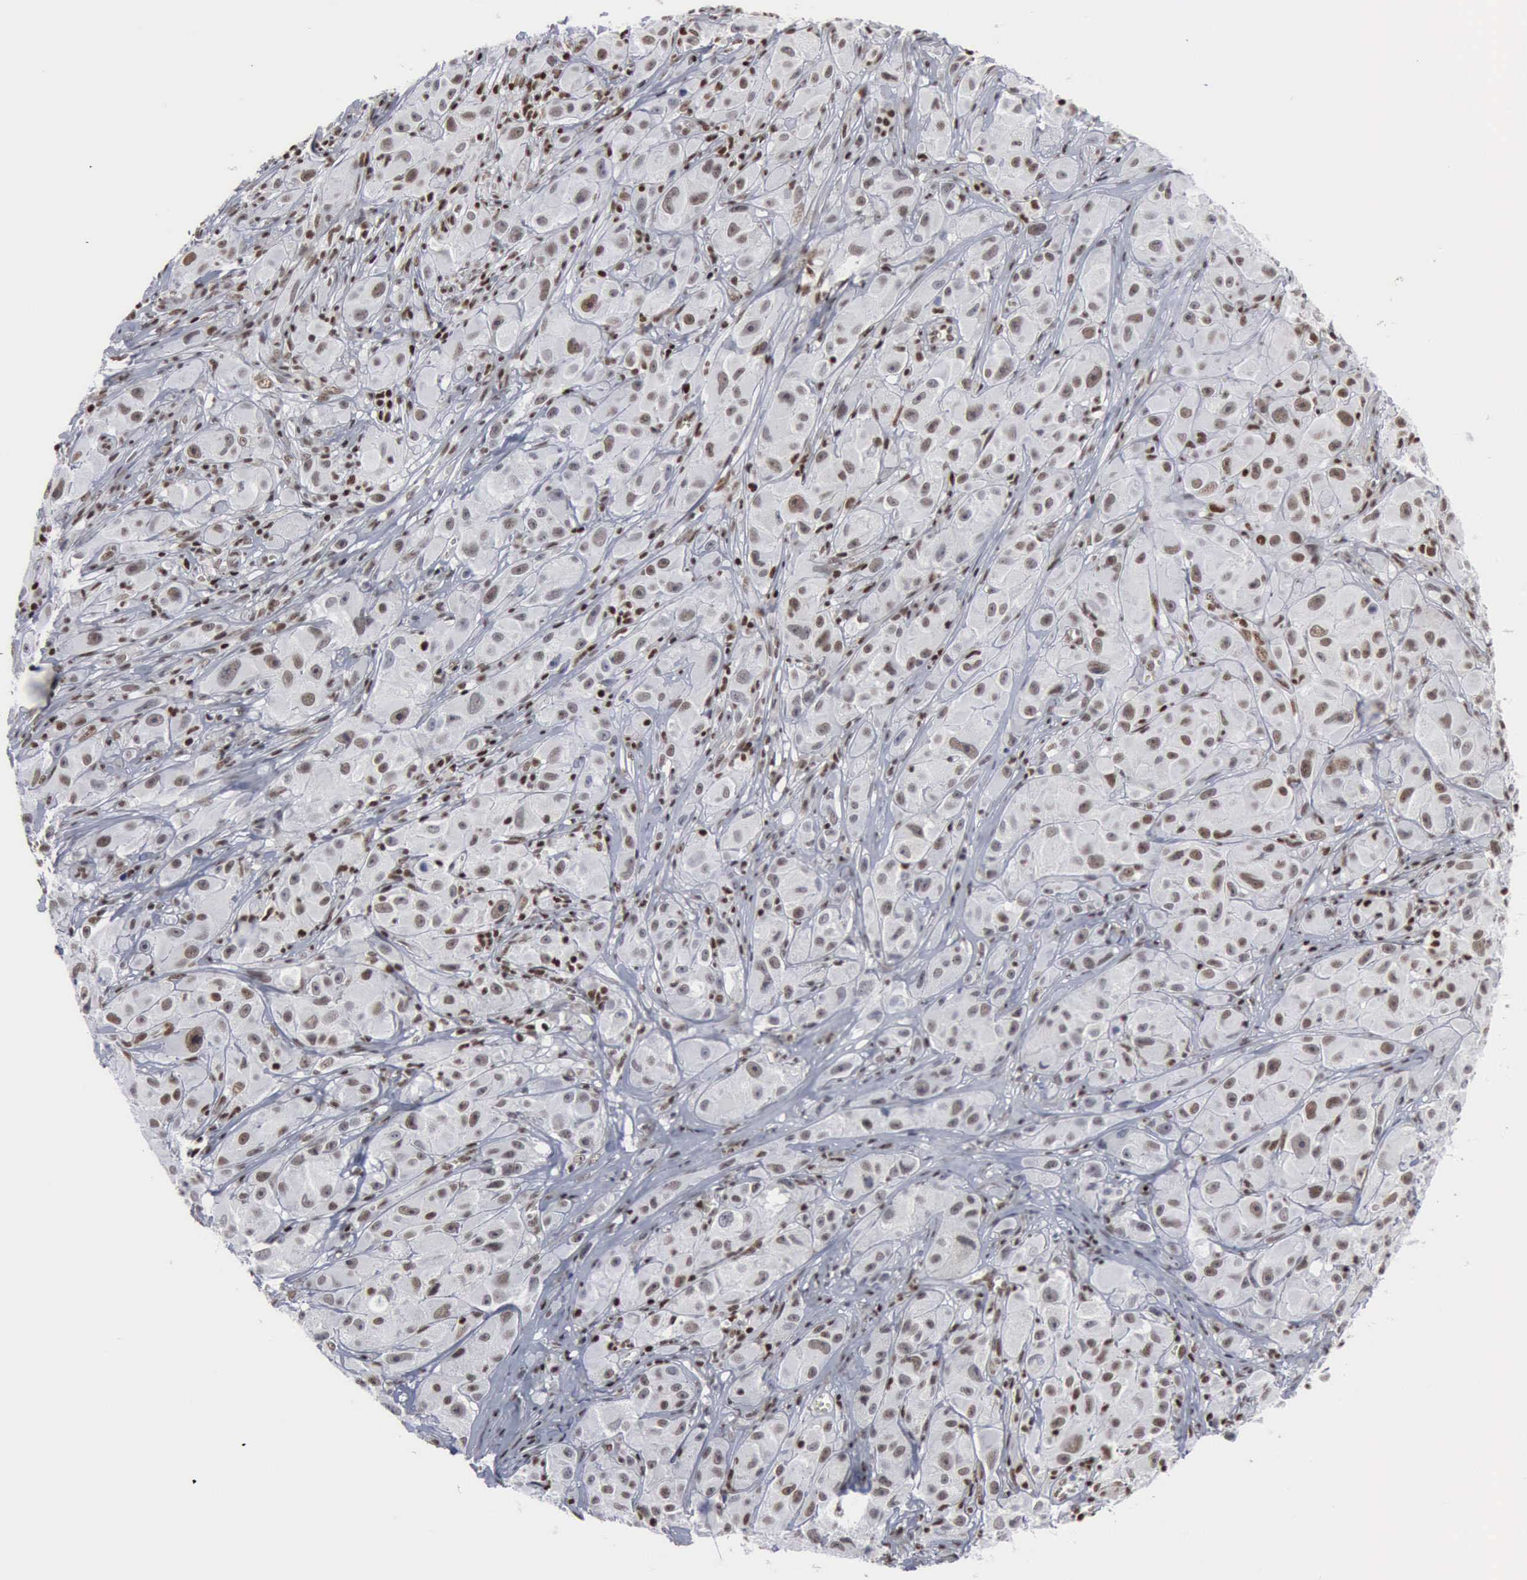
{"staining": {"intensity": "weak", "quantity": ">75%", "location": "nuclear"}, "tissue": "melanoma", "cell_type": "Tumor cells", "image_type": "cancer", "snomed": [{"axis": "morphology", "description": "Malignant melanoma, NOS"}, {"axis": "topography", "description": "Skin"}], "caption": "IHC photomicrograph of neoplastic tissue: melanoma stained using IHC reveals low levels of weak protein expression localized specifically in the nuclear of tumor cells, appearing as a nuclear brown color.", "gene": "XPA", "patient": {"sex": "male", "age": 56}}